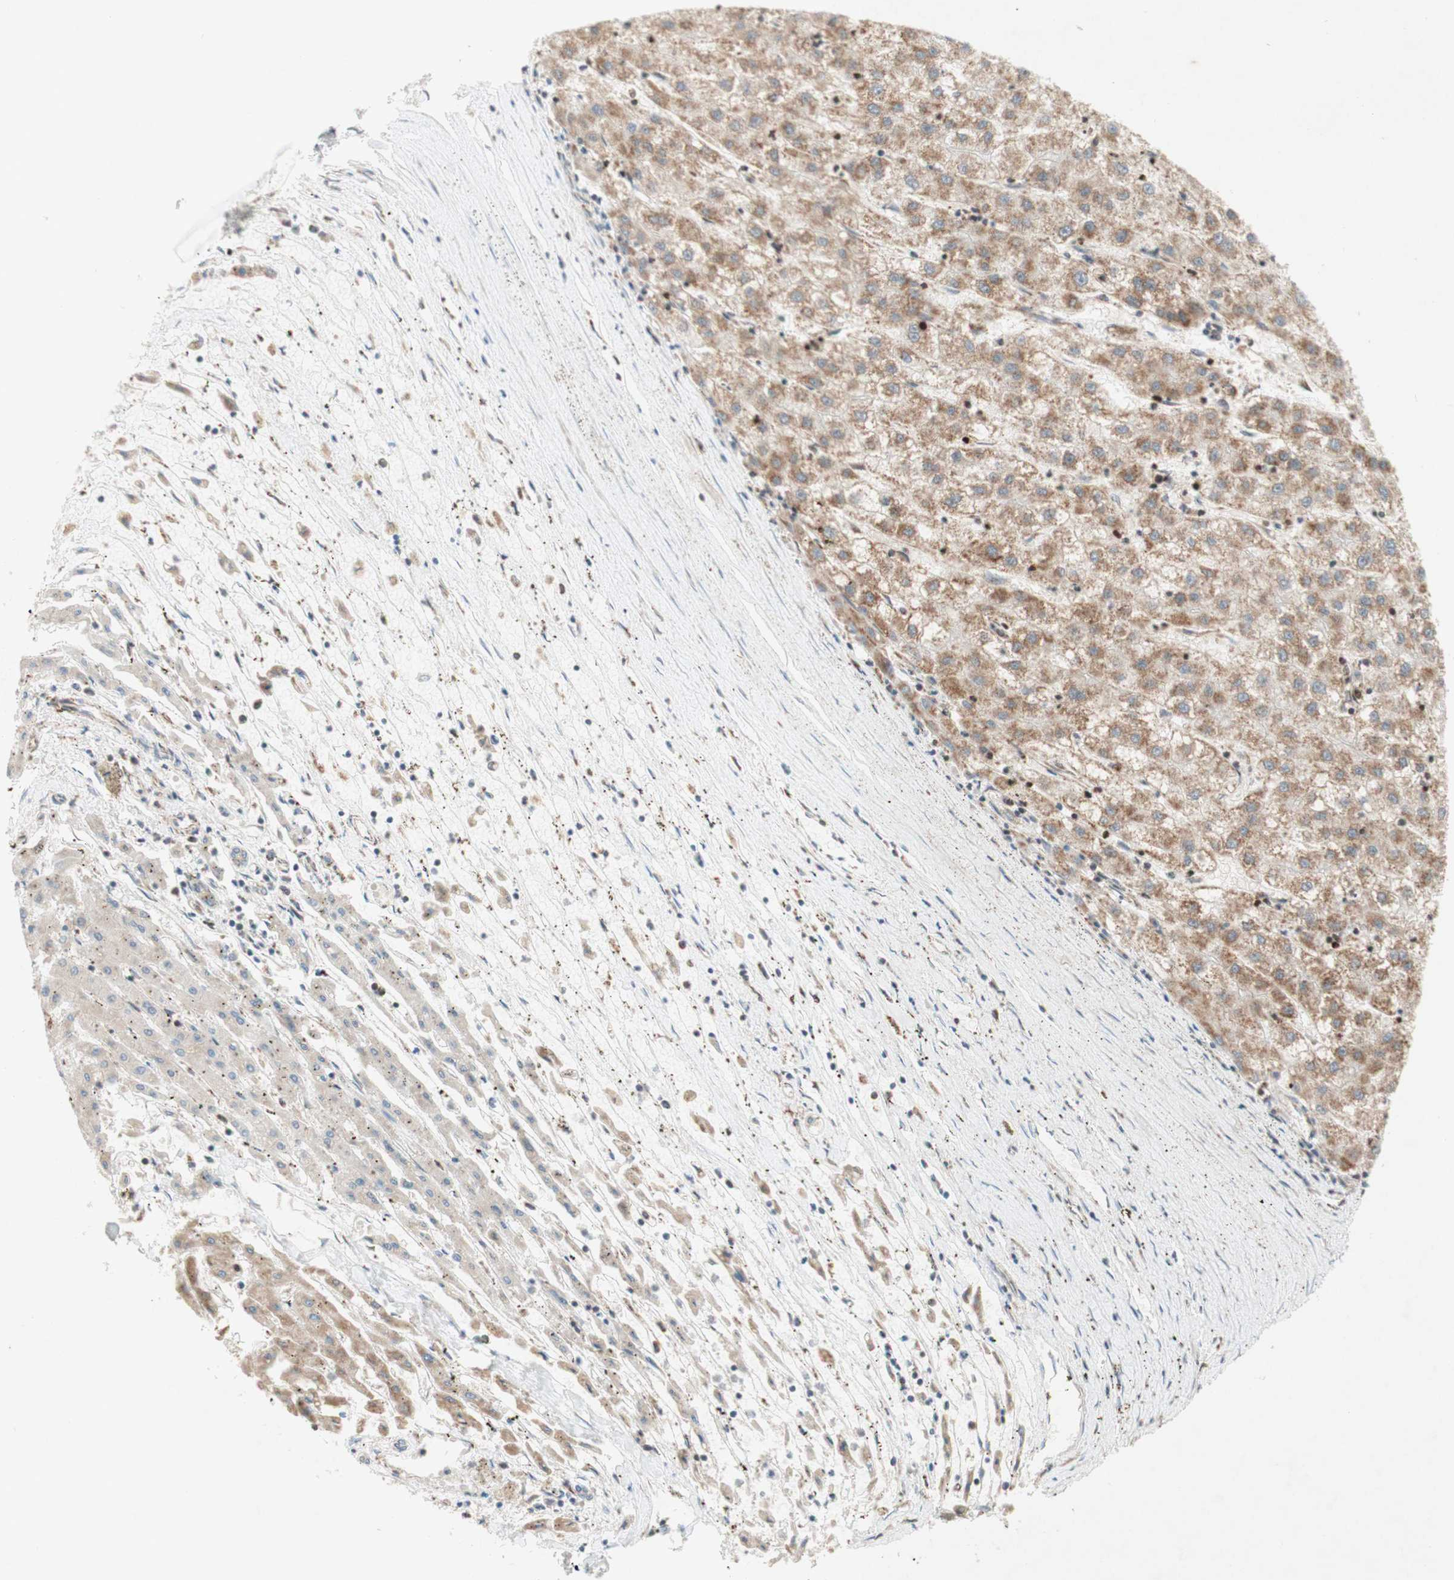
{"staining": {"intensity": "weak", "quantity": ">75%", "location": "cytoplasmic/membranous"}, "tissue": "liver cancer", "cell_type": "Tumor cells", "image_type": "cancer", "snomed": [{"axis": "morphology", "description": "Carcinoma, Hepatocellular, NOS"}, {"axis": "topography", "description": "Liver"}], "caption": "Protein staining of liver cancer tissue demonstrates weak cytoplasmic/membranous positivity in about >75% of tumor cells. The protein of interest is shown in brown color, while the nuclei are stained blue.", "gene": "DNMT3A", "patient": {"sex": "male", "age": 72}}